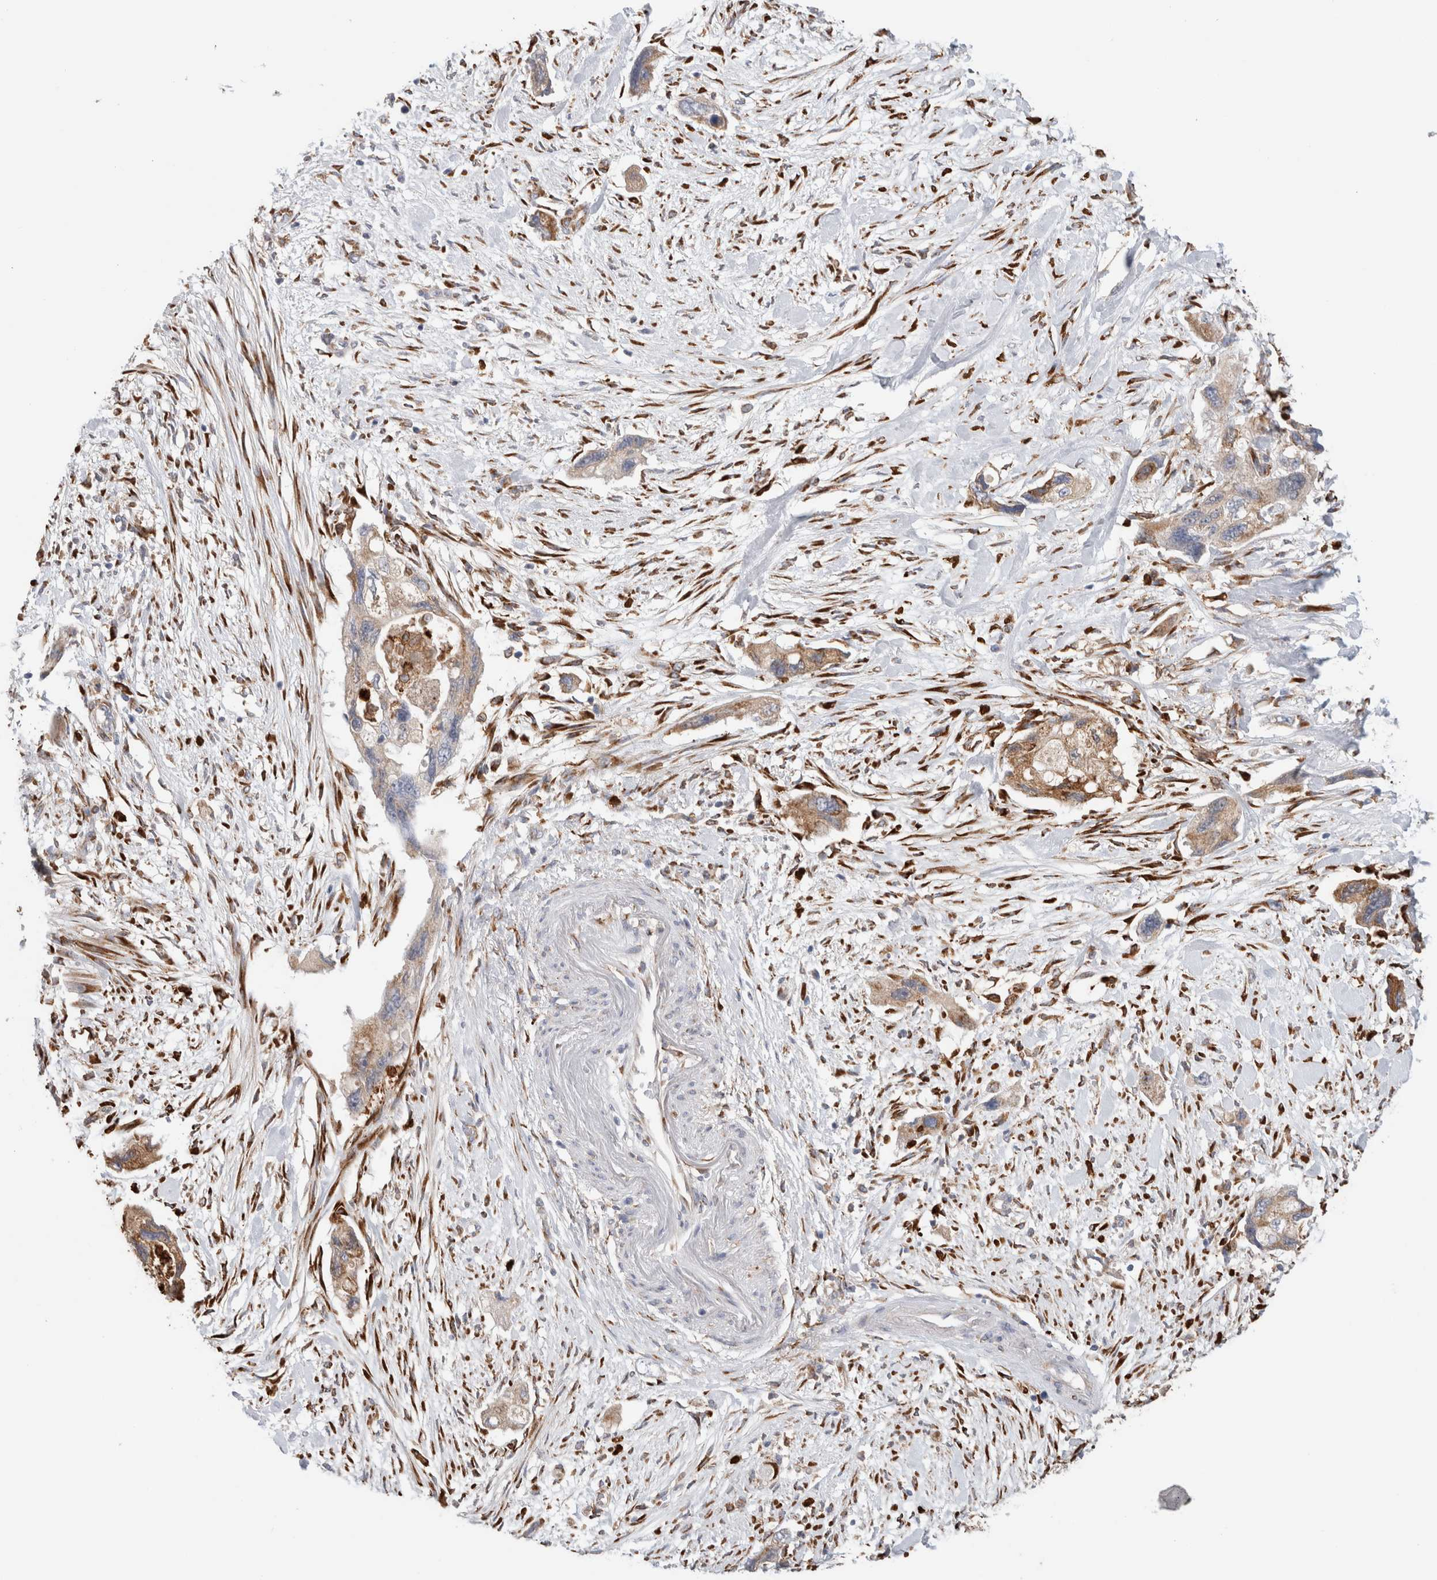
{"staining": {"intensity": "weak", "quantity": ">75%", "location": "cytoplasmic/membranous"}, "tissue": "pancreatic cancer", "cell_type": "Tumor cells", "image_type": "cancer", "snomed": [{"axis": "morphology", "description": "Adenocarcinoma, NOS"}, {"axis": "topography", "description": "Pancreas"}], "caption": "A micrograph of pancreatic adenocarcinoma stained for a protein displays weak cytoplasmic/membranous brown staining in tumor cells. (Stains: DAB (3,3'-diaminobenzidine) in brown, nuclei in blue, Microscopy: brightfield microscopy at high magnification).", "gene": "P4HA1", "patient": {"sex": "female", "age": 73}}